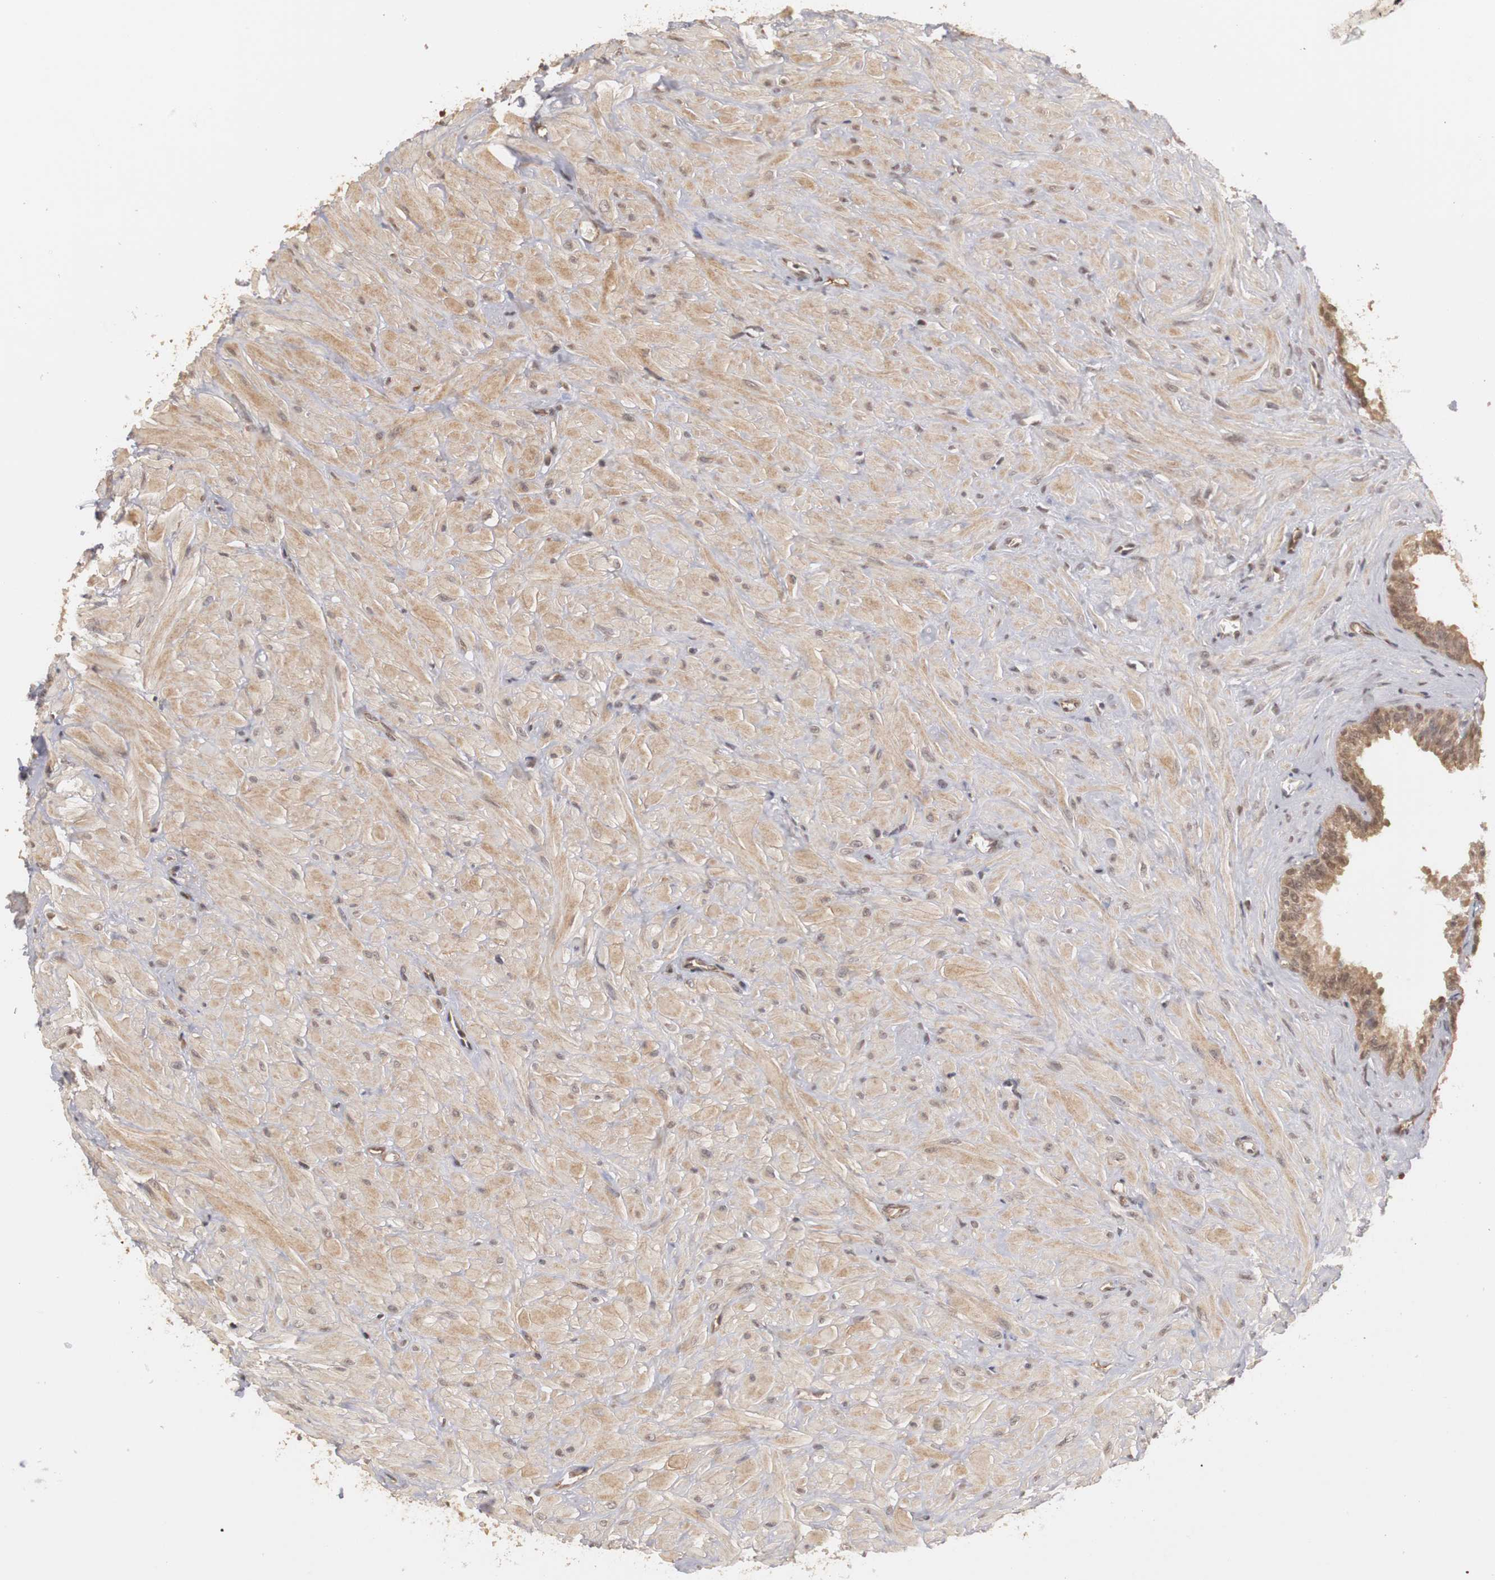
{"staining": {"intensity": "moderate", "quantity": ">75%", "location": "cytoplasmic/membranous,nuclear"}, "tissue": "seminal vesicle", "cell_type": "Glandular cells", "image_type": "normal", "snomed": [{"axis": "morphology", "description": "Normal tissue, NOS"}, {"axis": "topography", "description": "Seminal veicle"}], "caption": "Protein analysis of normal seminal vesicle exhibits moderate cytoplasmic/membranous,nuclear positivity in approximately >75% of glandular cells. (DAB IHC, brown staining for protein, blue staining for nuclei).", "gene": "PLEKHA1", "patient": {"sex": "male", "age": 26}}